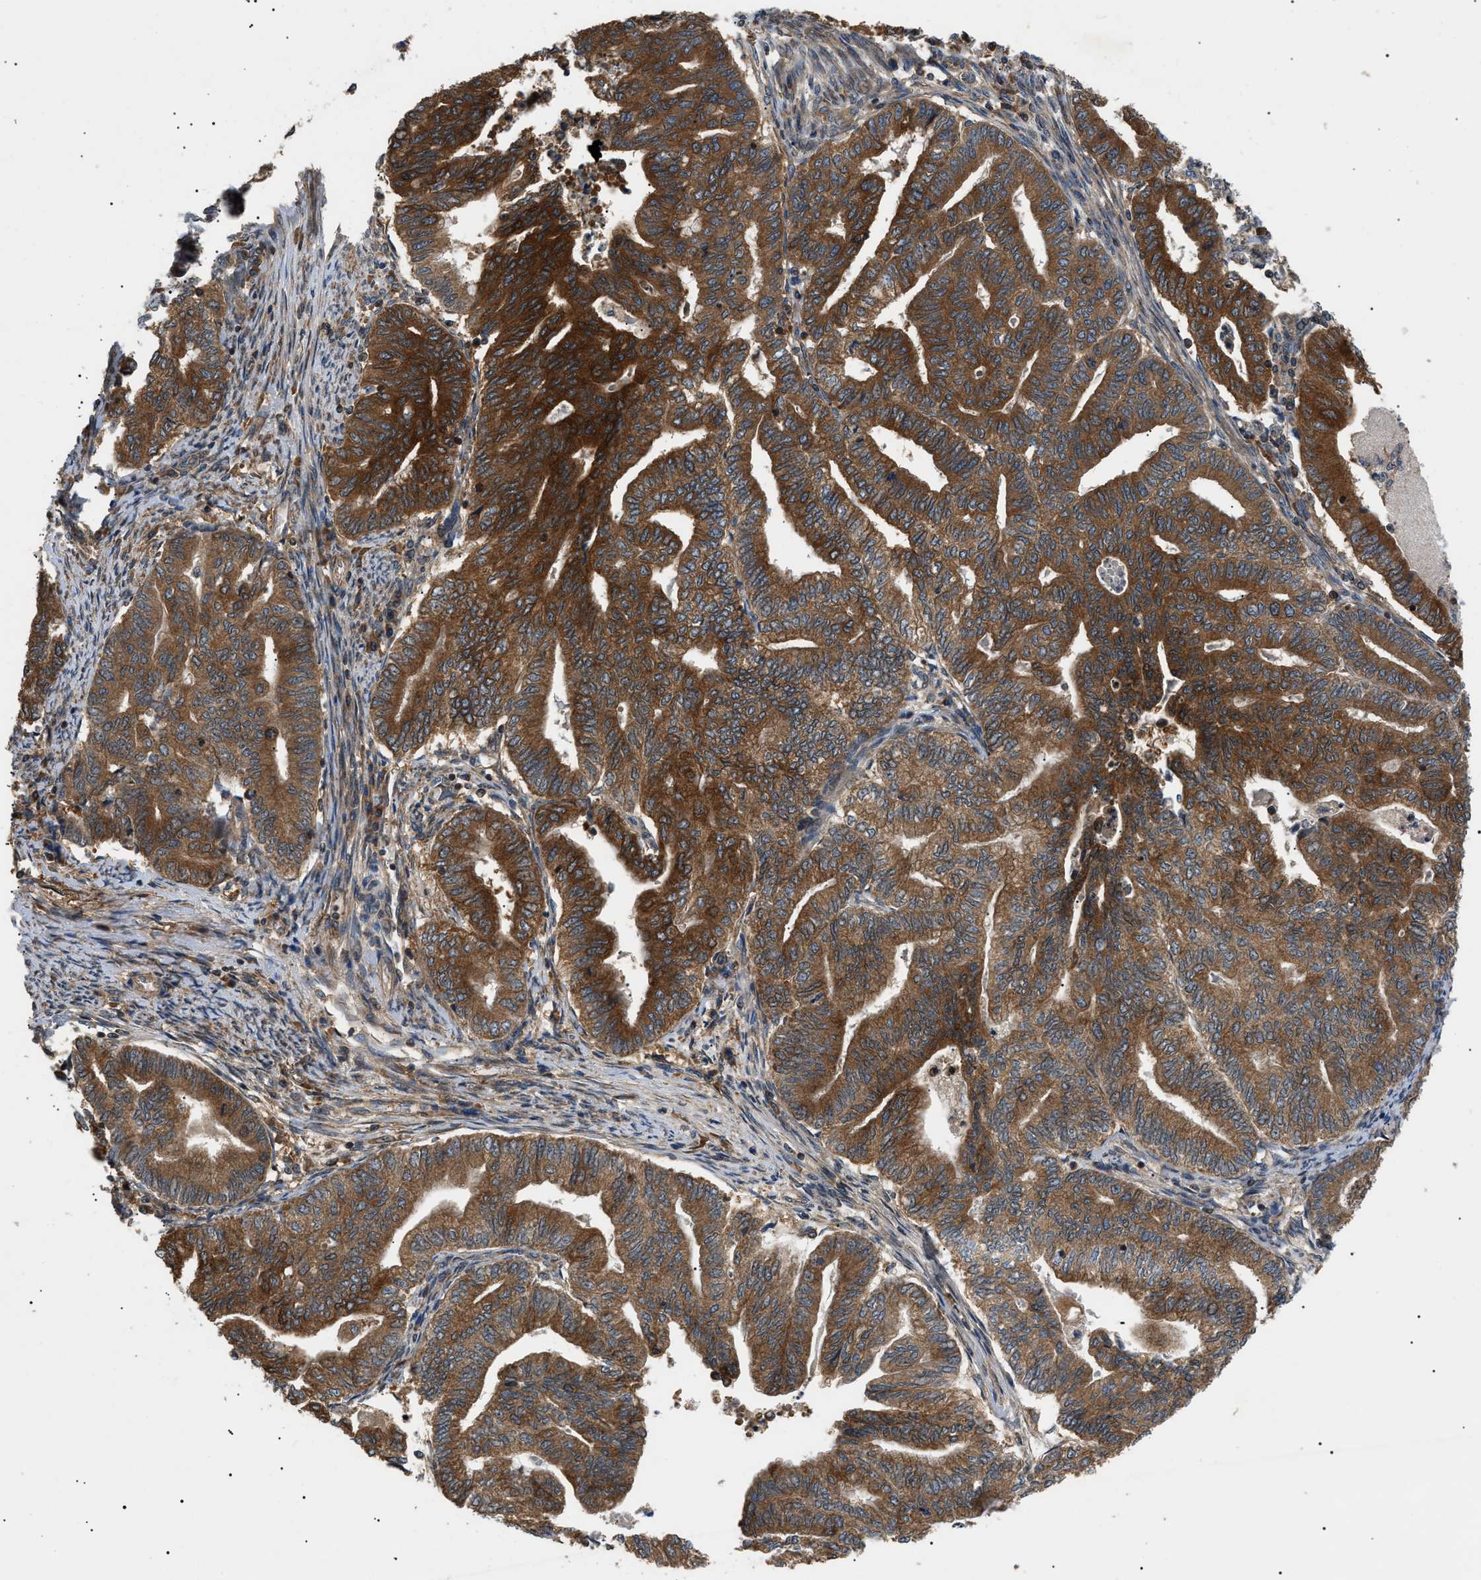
{"staining": {"intensity": "strong", "quantity": ">75%", "location": "cytoplasmic/membranous"}, "tissue": "endometrial cancer", "cell_type": "Tumor cells", "image_type": "cancer", "snomed": [{"axis": "morphology", "description": "Adenocarcinoma, NOS"}, {"axis": "topography", "description": "Endometrium"}], "caption": "Endometrial cancer (adenocarcinoma) stained with a protein marker reveals strong staining in tumor cells.", "gene": "PPM1B", "patient": {"sex": "female", "age": 79}}